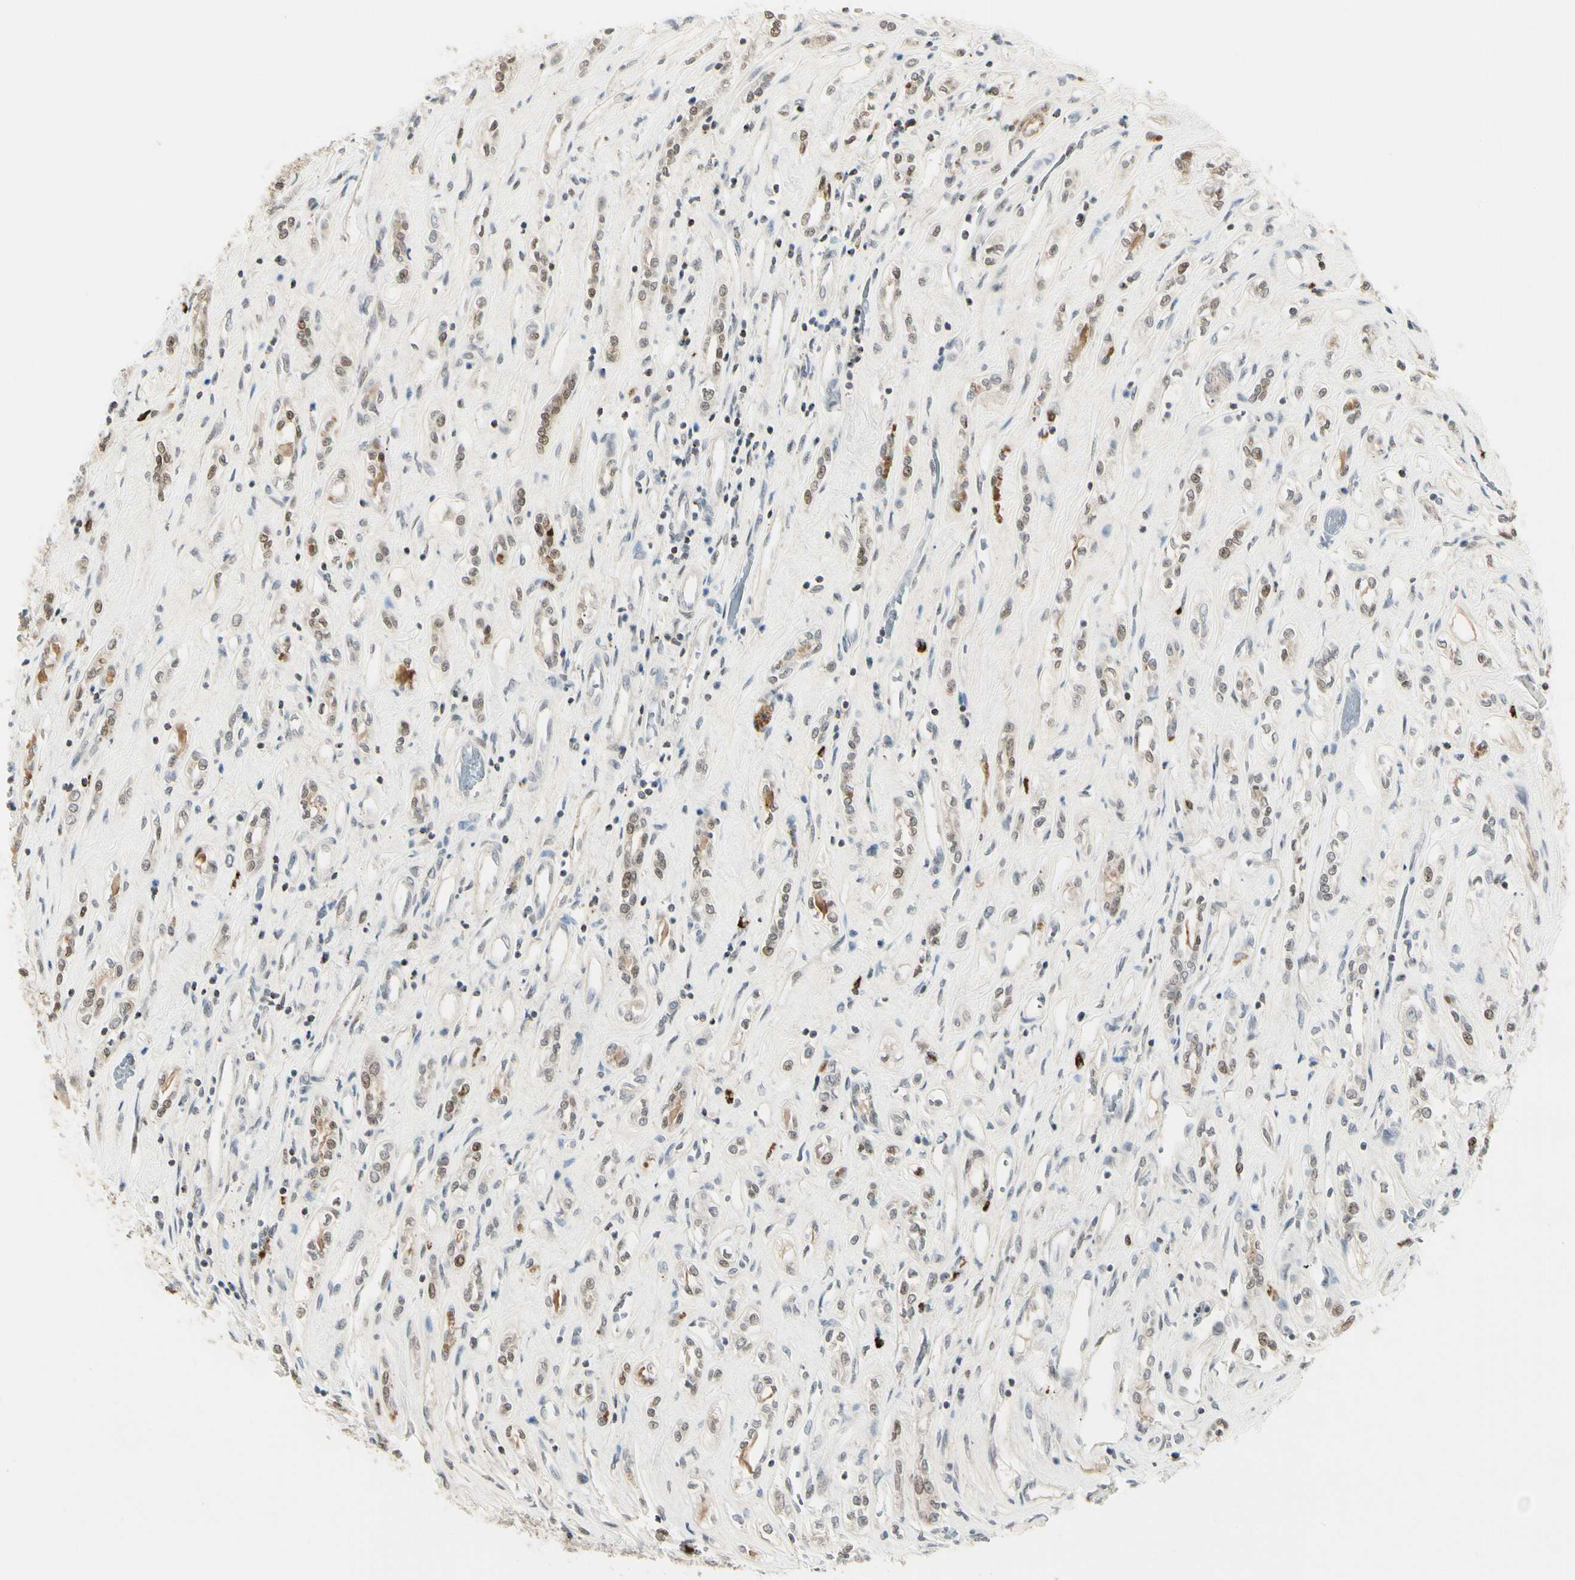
{"staining": {"intensity": "moderate", "quantity": ">75%", "location": "cytoplasmic/membranous,nuclear"}, "tissue": "renal cancer", "cell_type": "Tumor cells", "image_type": "cancer", "snomed": [{"axis": "morphology", "description": "Adenocarcinoma, NOS"}, {"axis": "topography", "description": "Kidney"}], "caption": "Immunohistochemistry image of renal cancer stained for a protein (brown), which exhibits medium levels of moderate cytoplasmic/membranous and nuclear positivity in about >75% of tumor cells.", "gene": "EVC", "patient": {"sex": "female", "age": 70}}